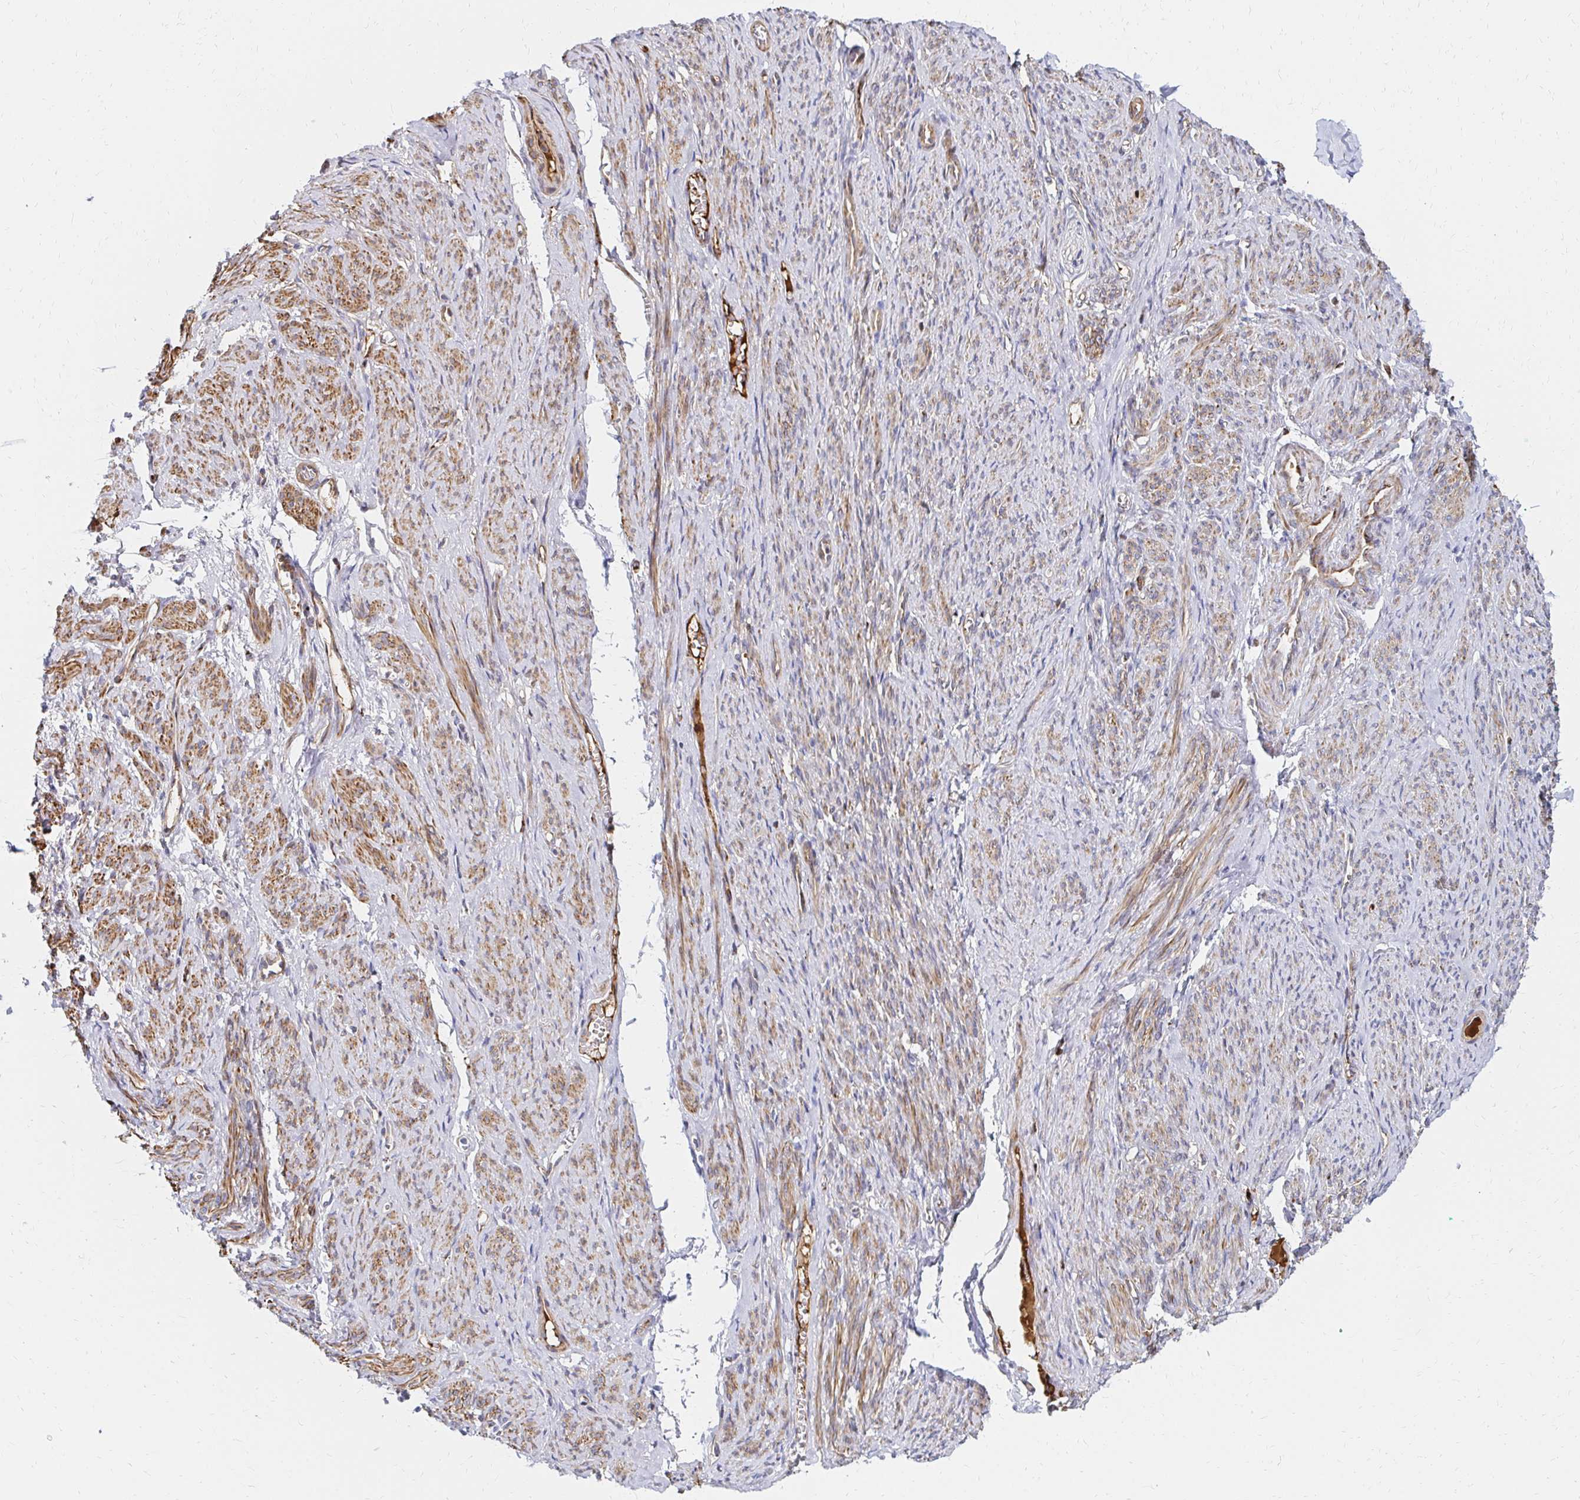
{"staining": {"intensity": "moderate", "quantity": ">75%", "location": "cytoplasmic/membranous"}, "tissue": "smooth muscle", "cell_type": "Smooth muscle cells", "image_type": "normal", "snomed": [{"axis": "morphology", "description": "Normal tissue, NOS"}, {"axis": "topography", "description": "Smooth muscle"}], "caption": "There is medium levels of moderate cytoplasmic/membranous positivity in smooth muscle cells of normal smooth muscle, as demonstrated by immunohistochemical staining (brown color).", "gene": "MAN1A1", "patient": {"sex": "female", "age": 65}}